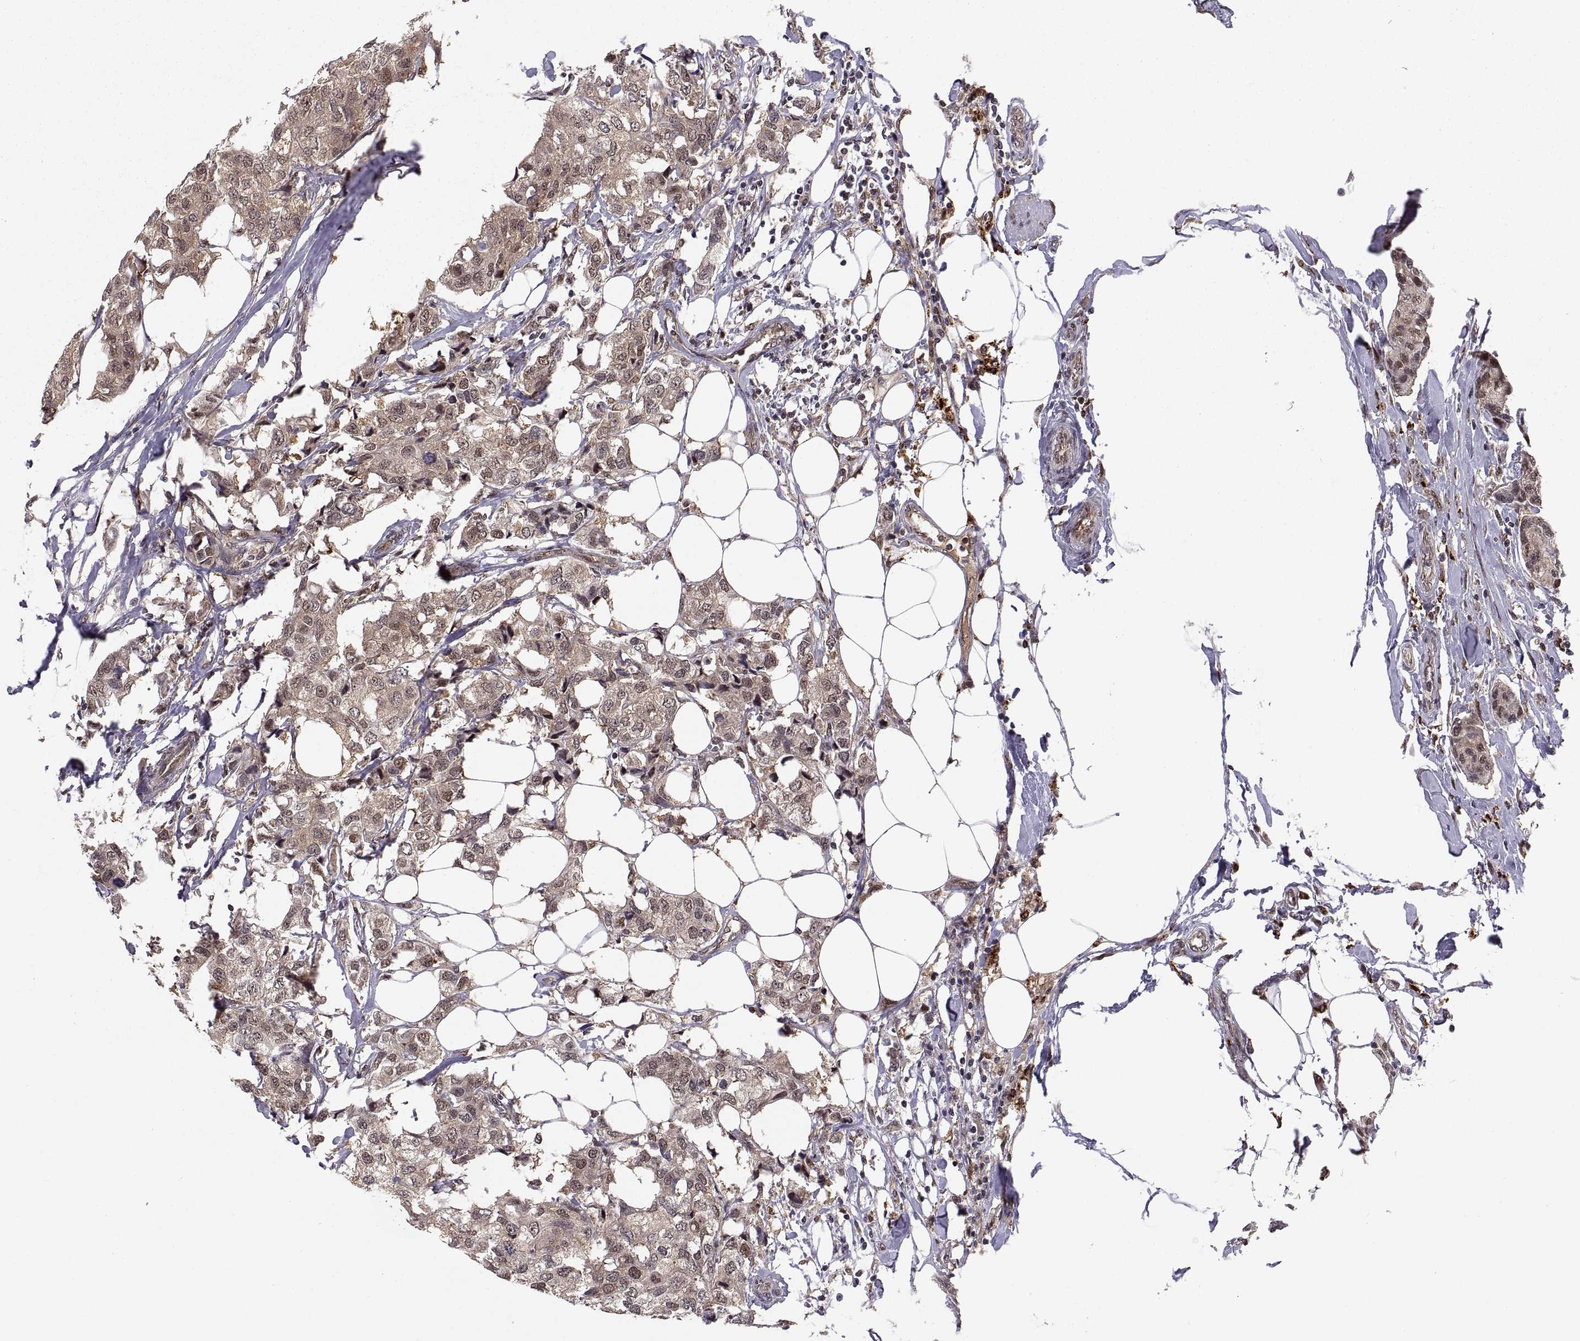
{"staining": {"intensity": "weak", "quantity": ">75%", "location": "cytoplasmic/membranous,nuclear"}, "tissue": "breast cancer", "cell_type": "Tumor cells", "image_type": "cancer", "snomed": [{"axis": "morphology", "description": "Duct carcinoma"}, {"axis": "topography", "description": "Breast"}], "caption": "This image displays IHC staining of human intraductal carcinoma (breast), with low weak cytoplasmic/membranous and nuclear expression in about >75% of tumor cells.", "gene": "PSMC2", "patient": {"sex": "female", "age": 80}}